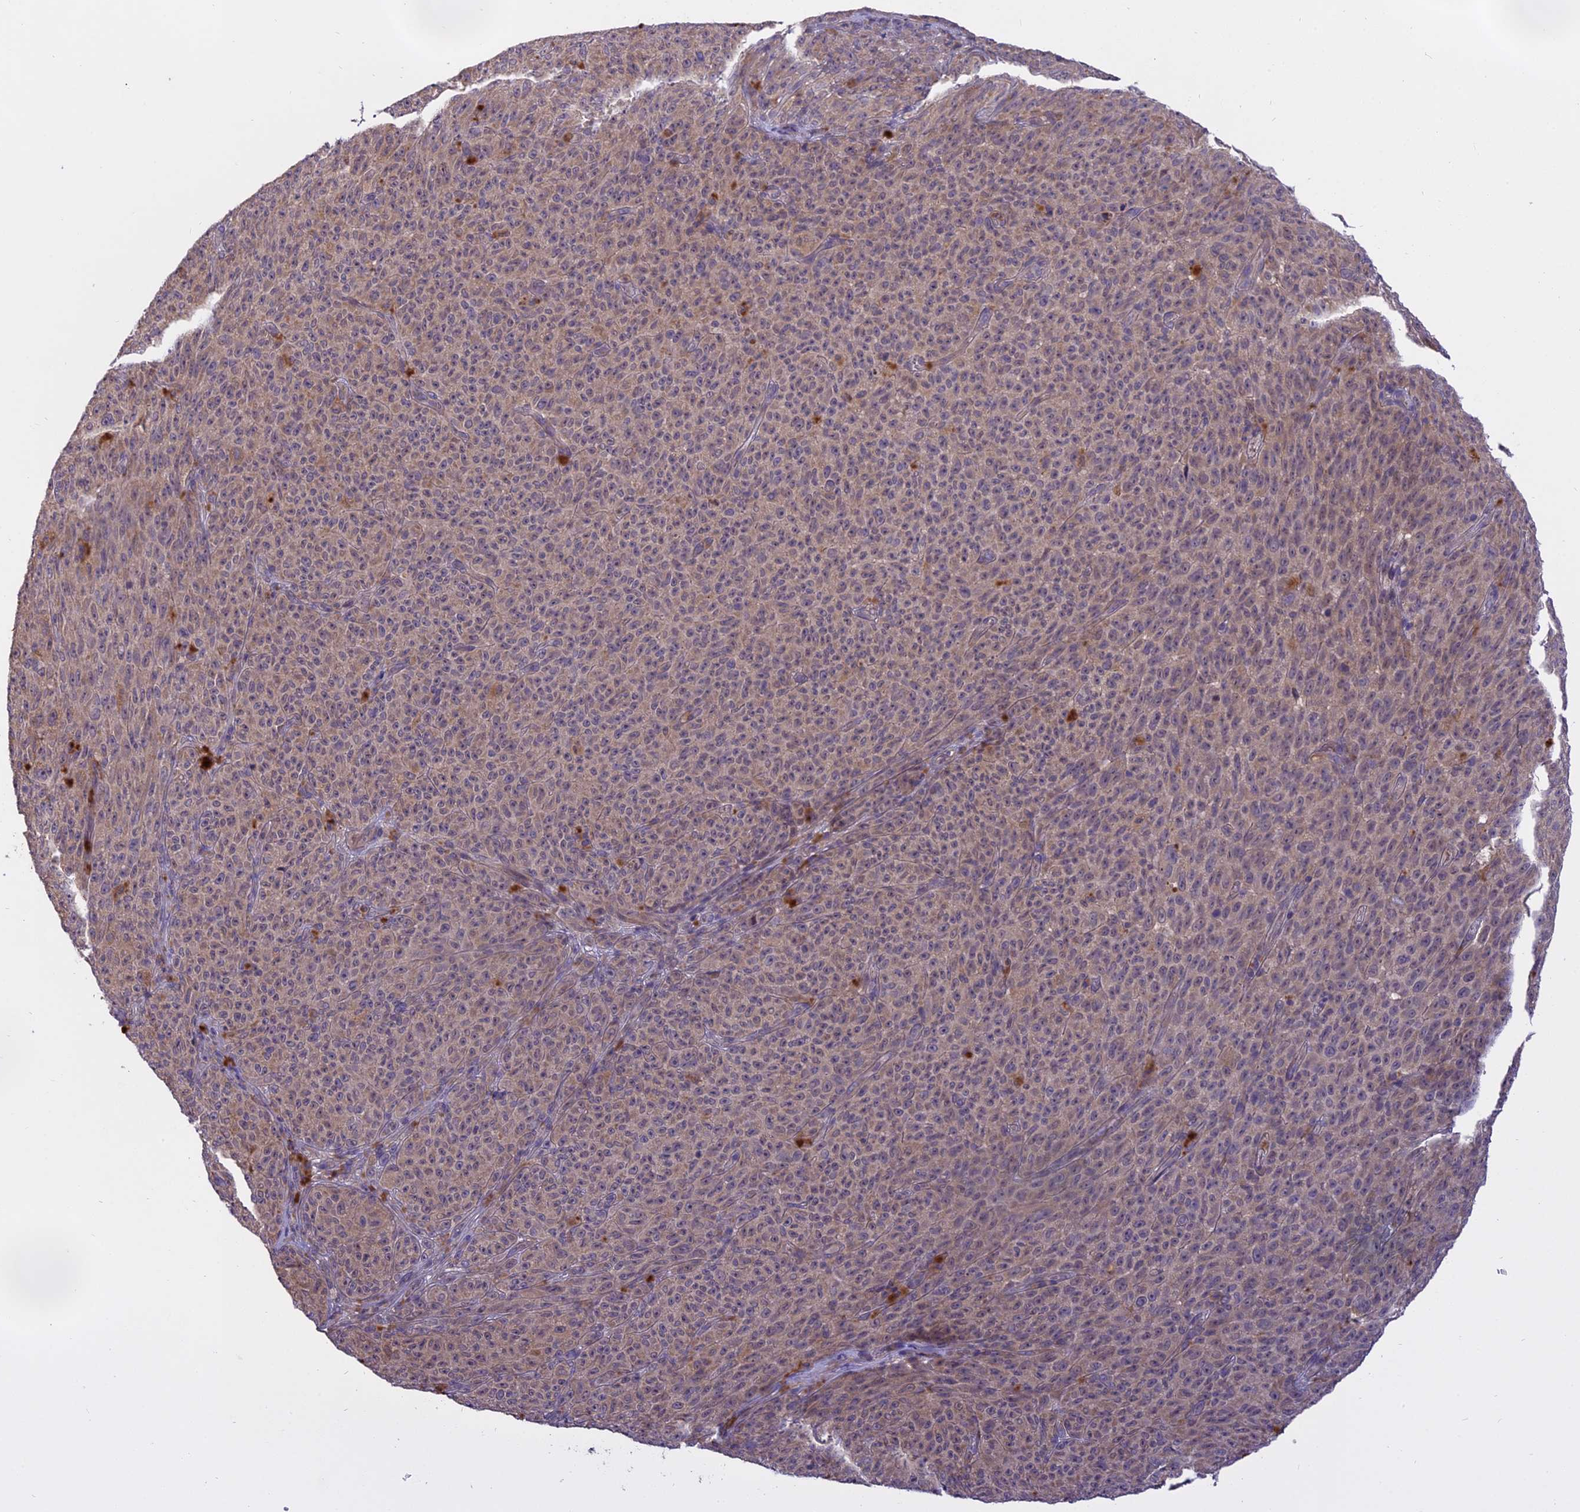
{"staining": {"intensity": "weak", "quantity": "25%-75%", "location": "cytoplasmic/membranous"}, "tissue": "melanoma", "cell_type": "Tumor cells", "image_type": "cancer", "snomed": [{"axis": "morphology", "description": "Malignant melanoma, NOS"}, {"axis": "topography", "description": "Skin"}], "caption": "Tumor cells demonstrate low levels of weak cytoplasmic/membranous expression in about 25%-75% of cells in human melanoma.", "gene": "MEMO1", "patient": {"sex": "female", "age": 82}}